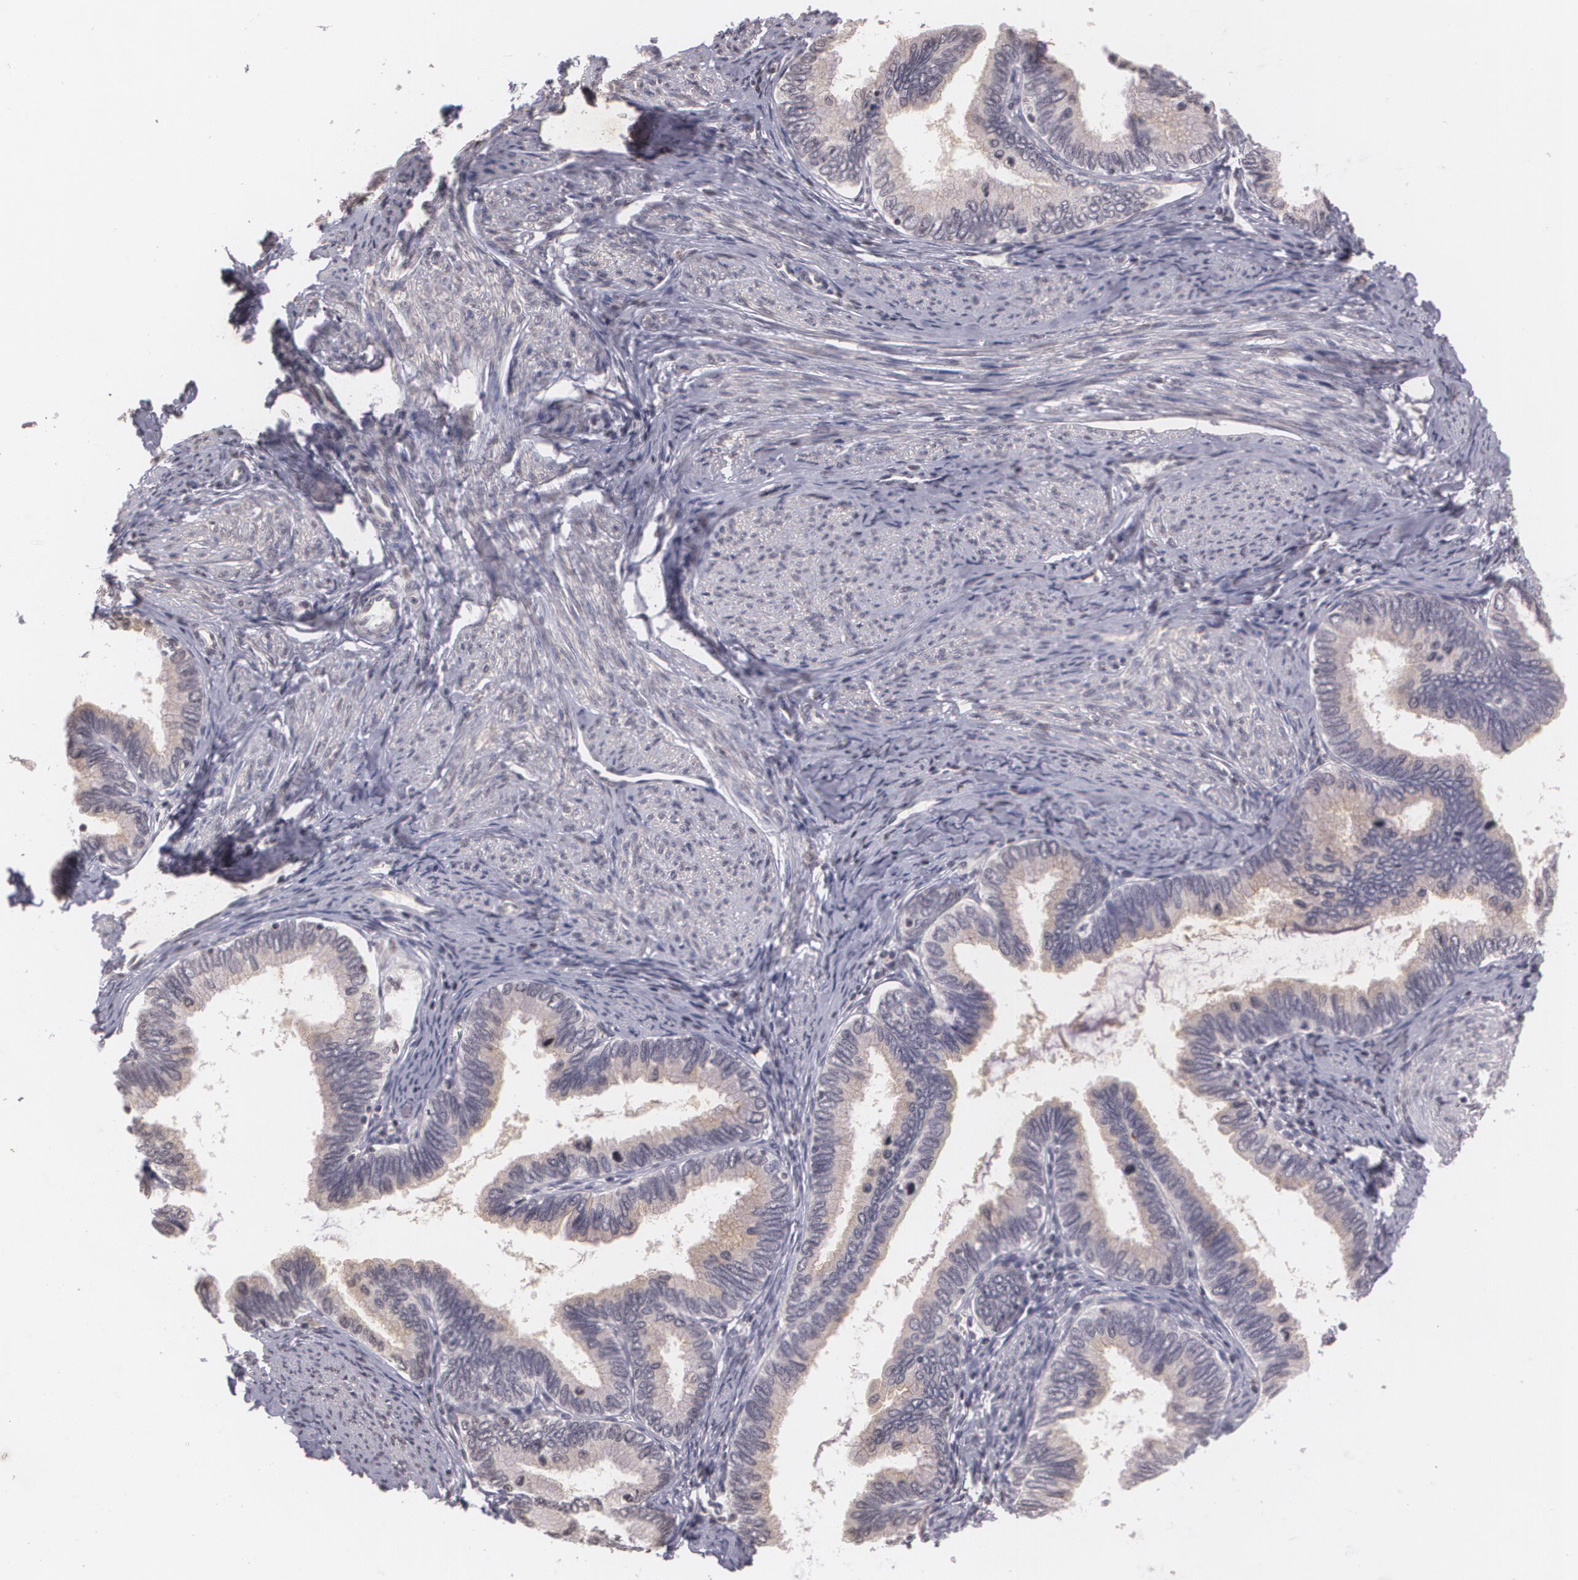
{"staining": {"intensity": "weak", "quantity": ">75%", "location": "cytoplasmic/membranous"}, "tissue": "cervical cancer", "cell_type": "Tumor cells", "image_type": "cancer", "snomed": [{"axis": "morphology", "description": "Adenocarcinoma, NOS"}, {"axis": "topography", "description": "Cervix"}], "caption": "A photomicrograph showing weak cytoplasmic/membranous staining in about >75% of tumor cells in cervical cancer, as visualized by brown immunohistochemical staining.", "gene": "MUC1", "patient": {"sex": "female", "age": 49}}